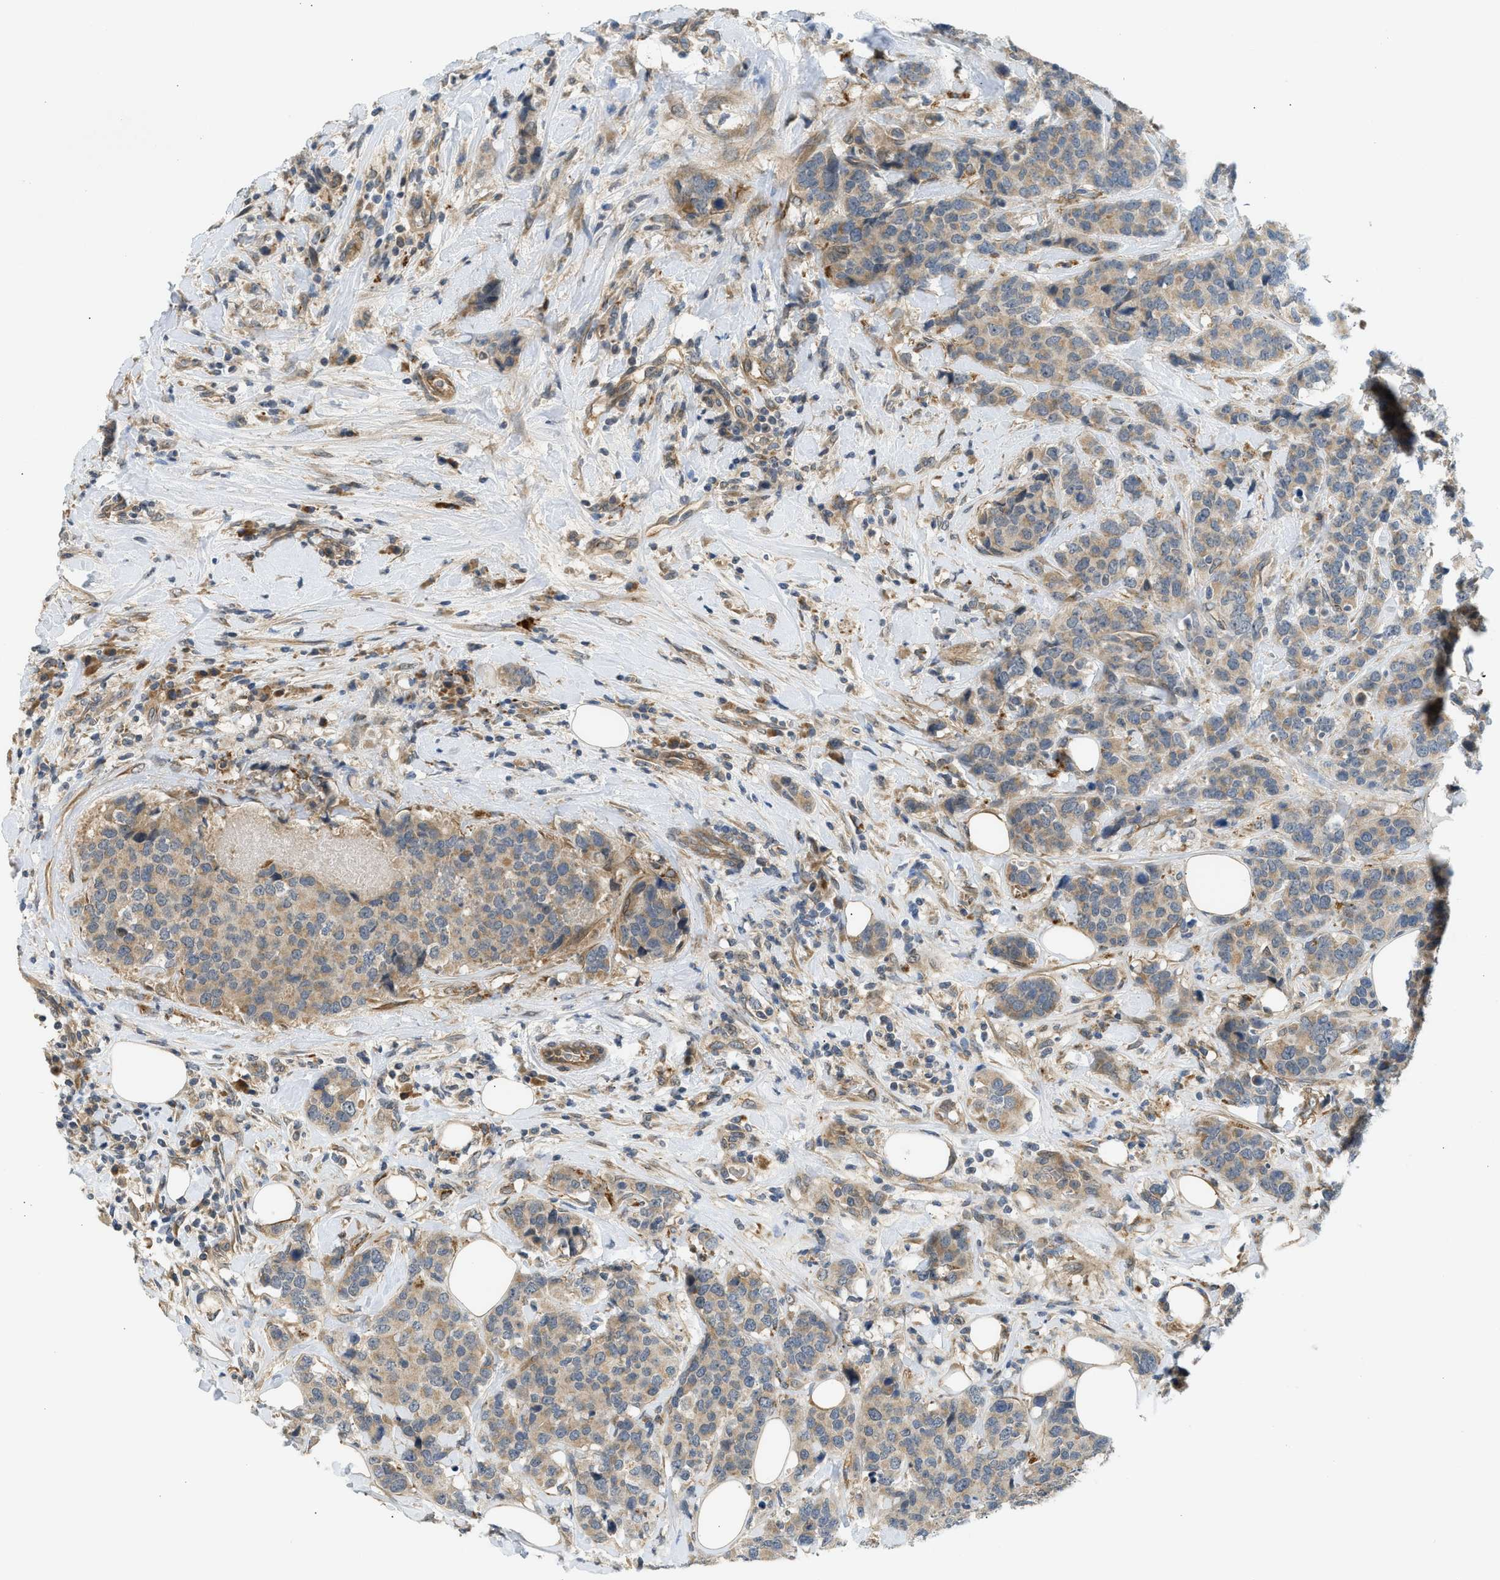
{"staining": {"intensity": "weak", "quantity": ">75%", "location": "cytoplasmic/membranous"}, "tissue": "breast cancer", "cell_type": "Tumor cells", "image_type": "cancer", "snomed": [{"axis": "morphology", "description": "Lobular carcinoma"}, {"axis": "topography", "description": "Breast"}], "caption": "A brown stain shows weak cytoplasmic/membranous expression of a protein in human breast lobular carcinoma tumor cells.", "gene": "ADCY8", "patient": {"sex": "female", "age": 59}}